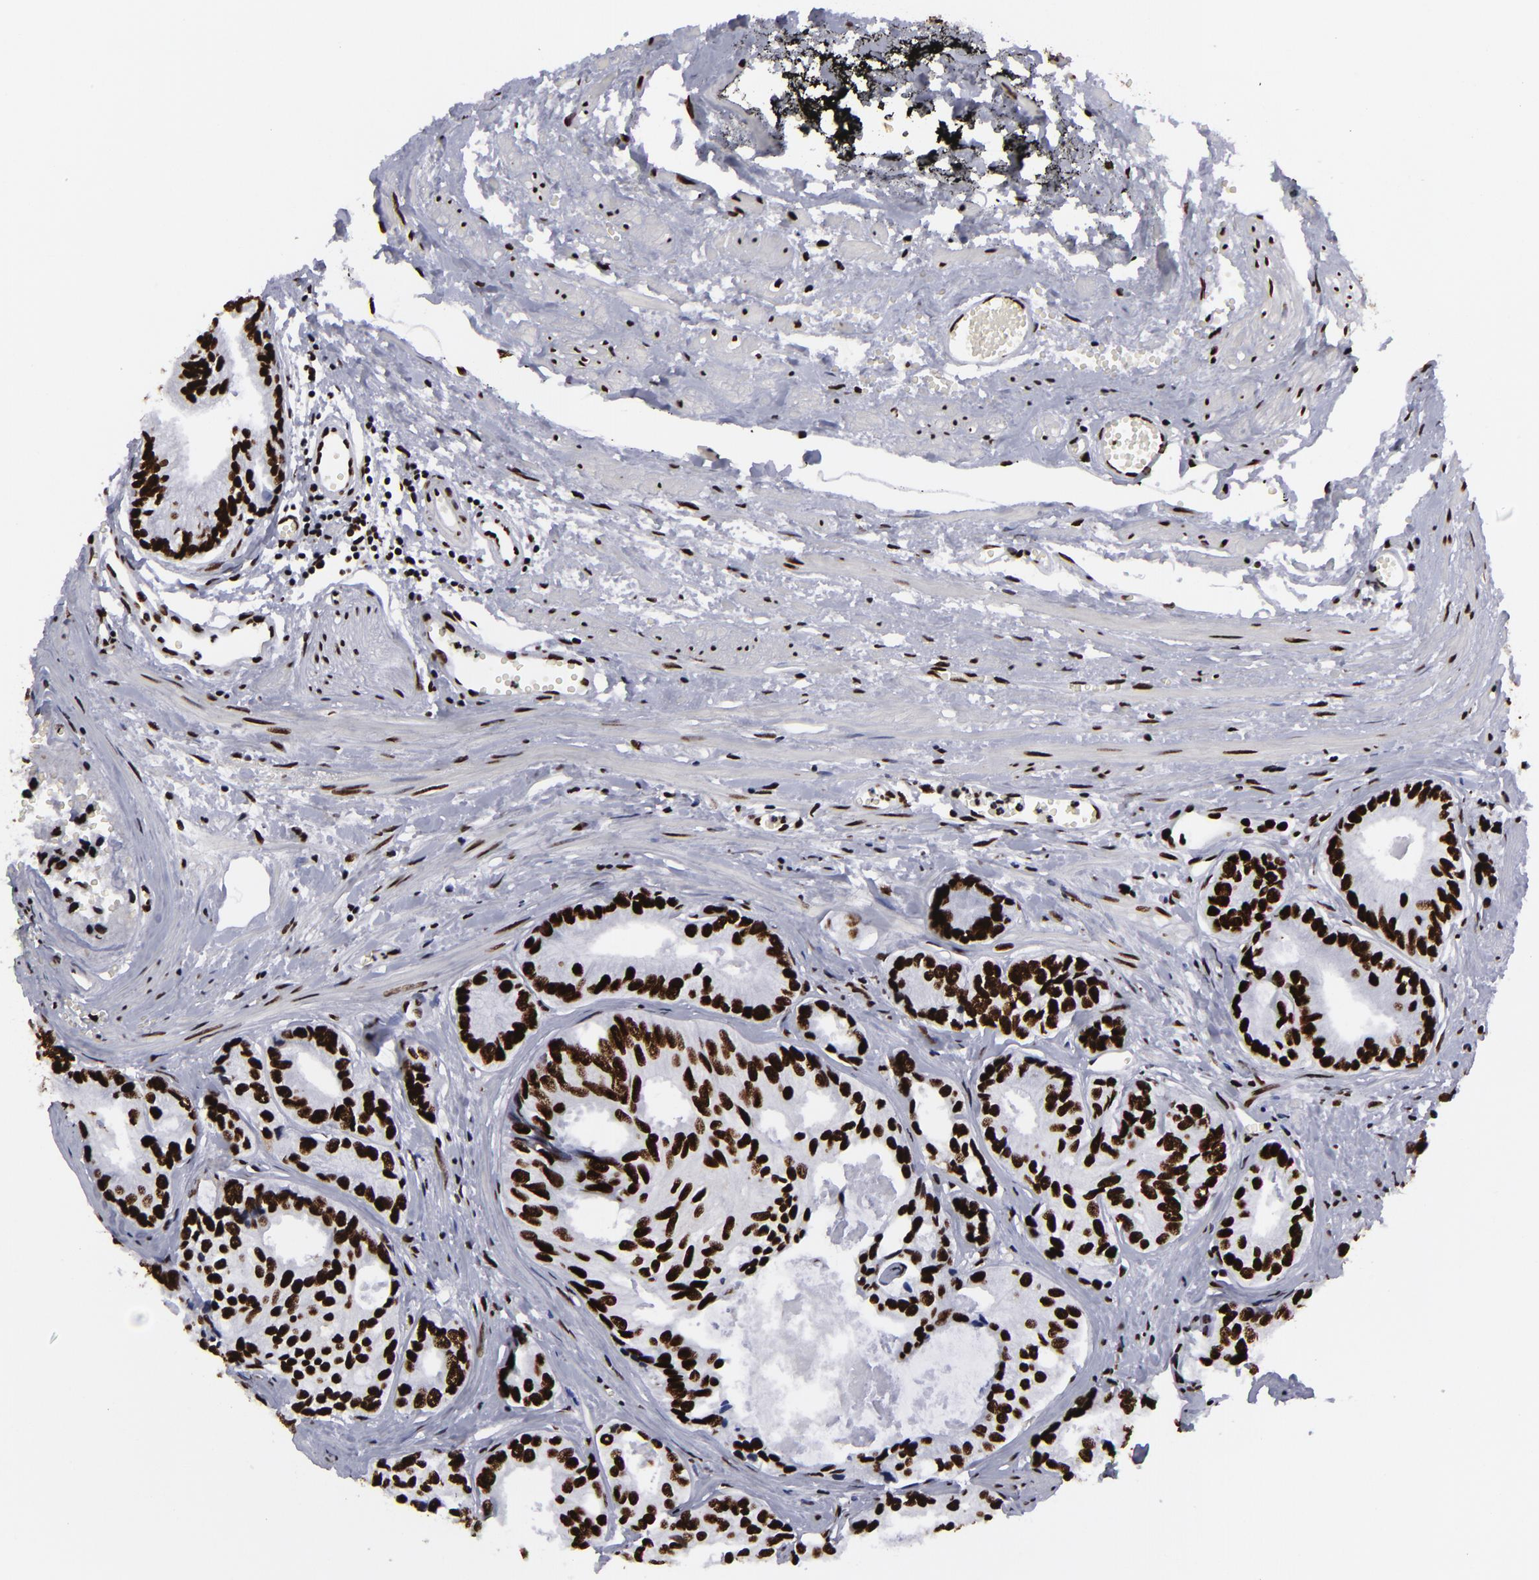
{"staining": {"intensity": "strong", "quantity": ">75%", "location": "nuclear"}, "tissue": "prostate cancer", "cell_type": "Tumor cells", "image_type": "cancer", "snomed": [{"axis": "morphology", "description": "Adenocarcinoma, High grade"}, {"axis": "topography", "description": "Prostate"}], "caption": "IHC of human prostate cancer (high-grade adenocarcinoma) shows high levels of strong nuclear staining in approximately >75% of tumor cells.", "gene": "SAFB", "patient": {"sex": "male", "age": 56}}